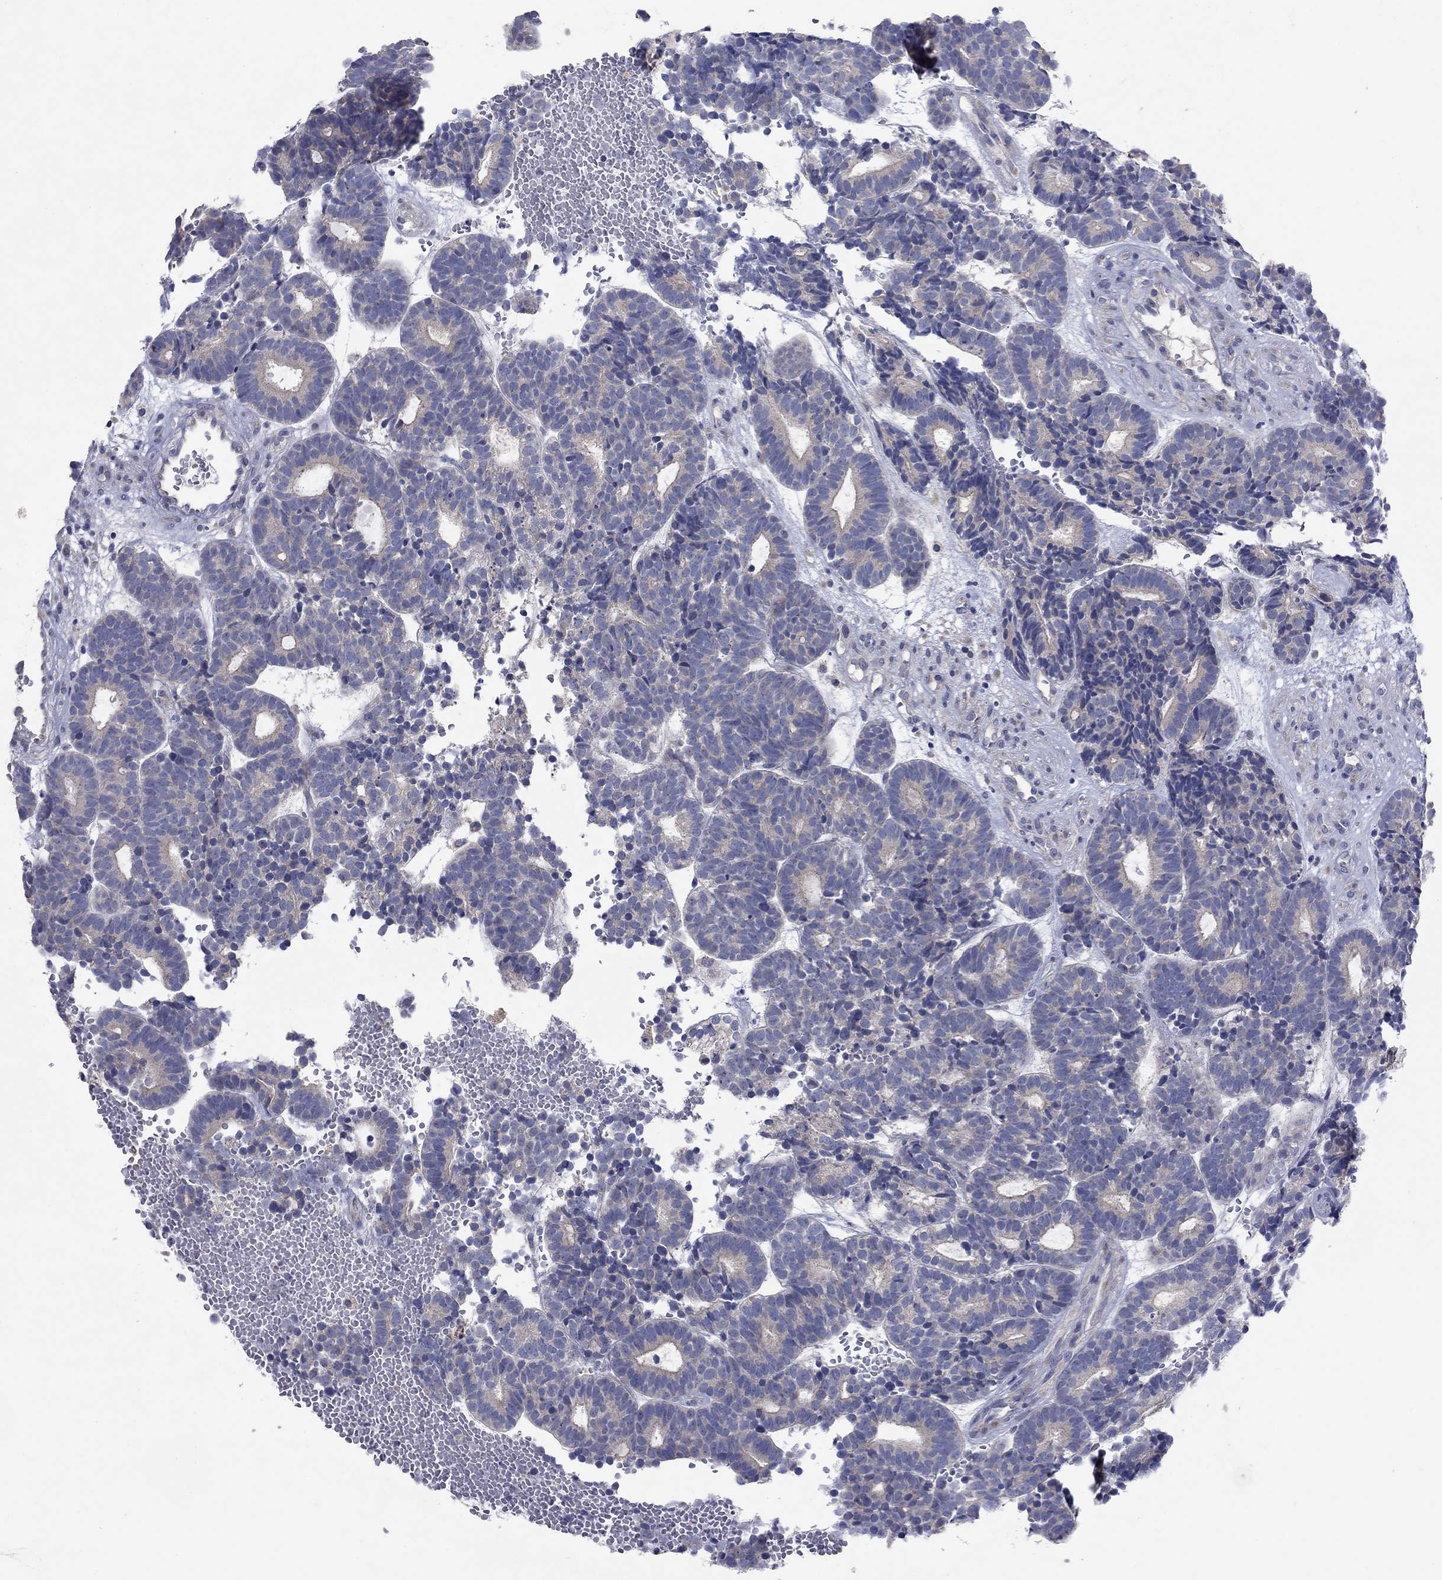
{"staining": {"intensity": "negative", "quantity": "none", "location": "none"}, "tissue": "head and neck cancer", "cell_type": "Tumor cells", "image_type": "cancer", "snomed": [{"axis": "morphology", "description": "Adenocarcinoma, NOS"}, {"axis": "topography", "description": "Head-Neck"}], "caption": "The IHC photomicrograph has no significant positivity in tumor cells of head and neck cancer (adenocarcinoma) tissue.", "gene": "PLCL2", "patient": {"sex": "female", "age": 81}}